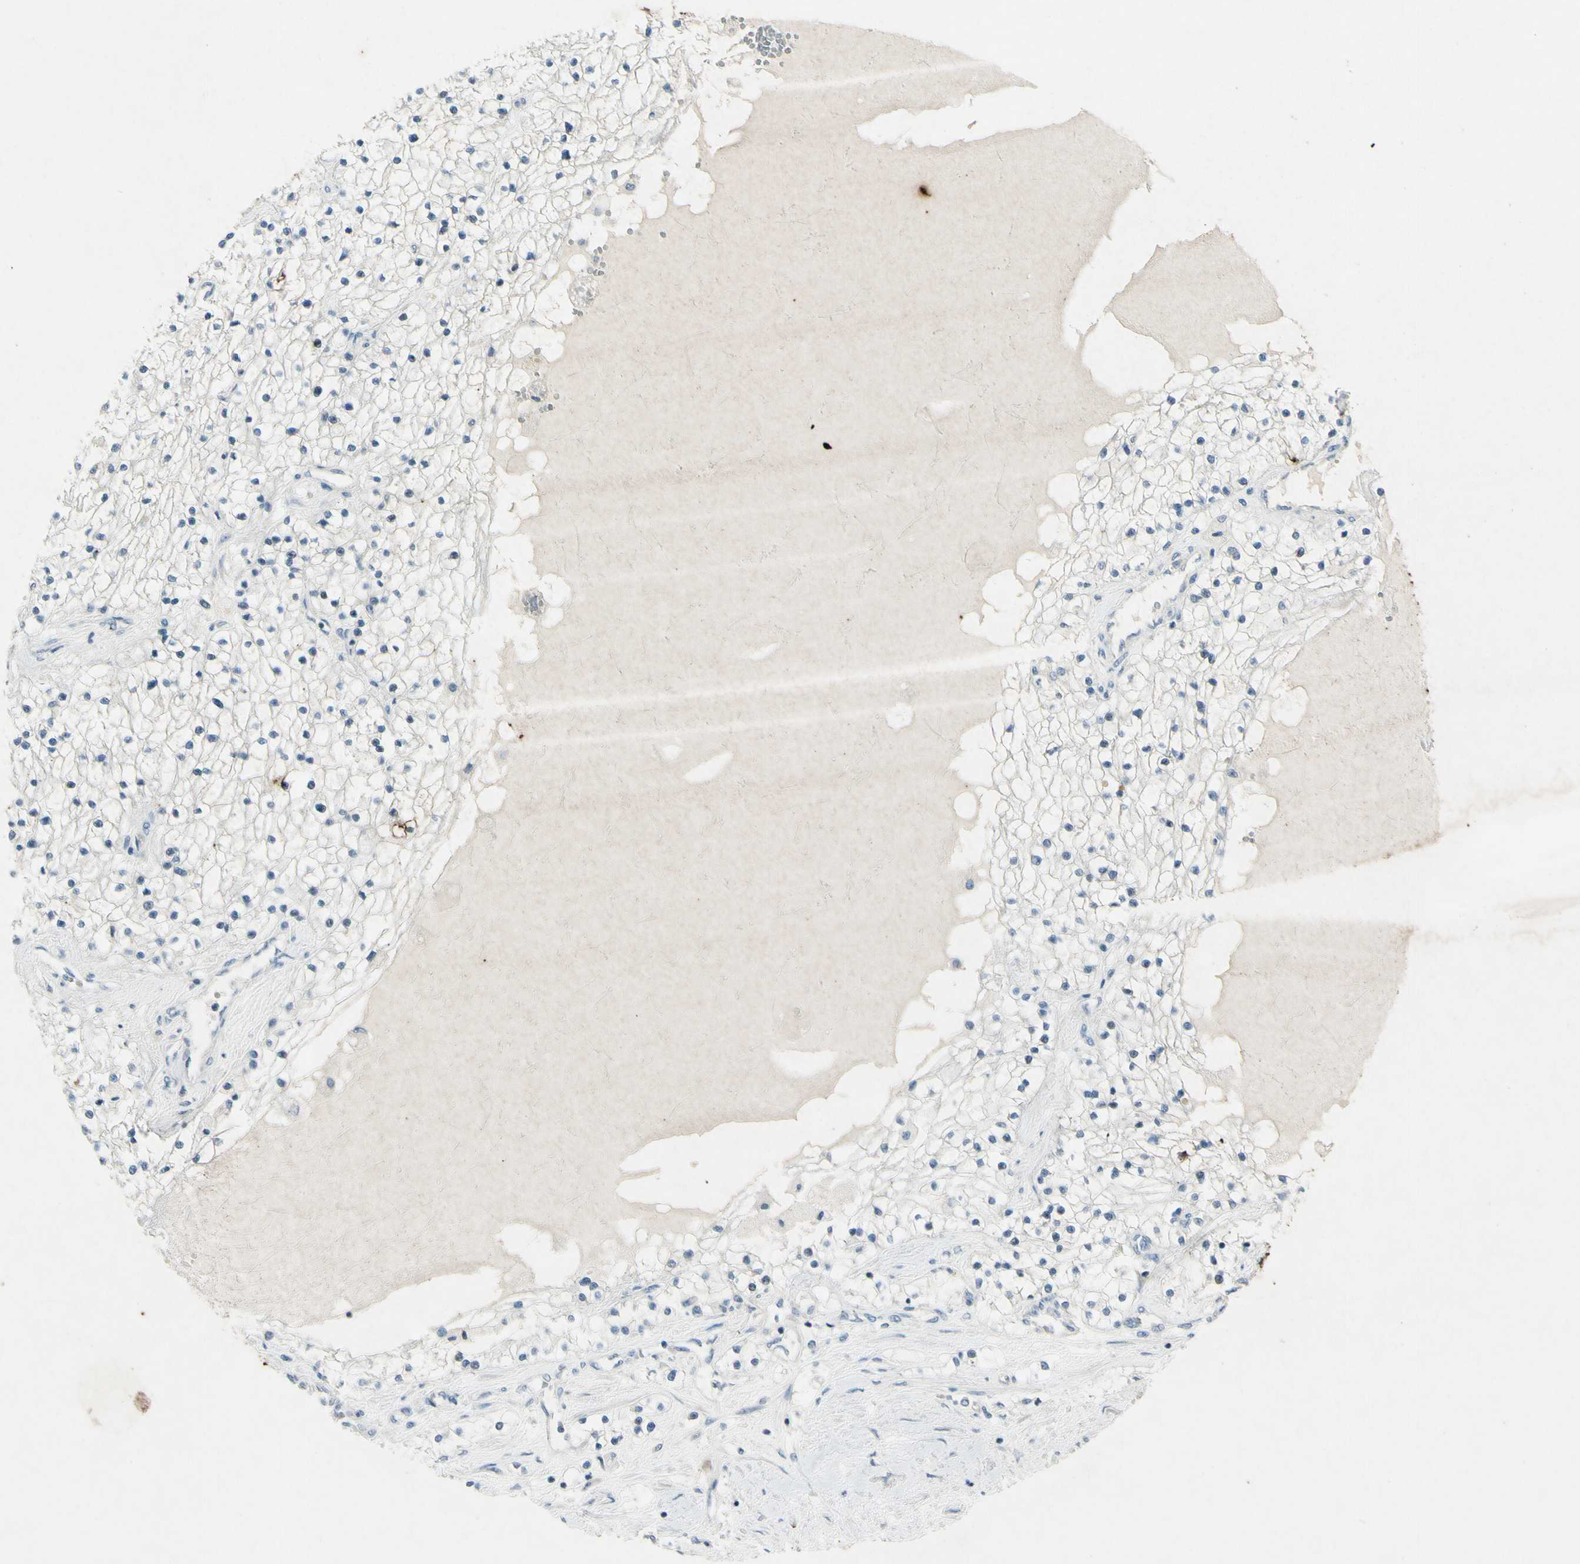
{"staining": {"intensity": "moderate", "quantity": "<25%", "location": "cytoplasmic/membranous"}, "tissue": "renal cancer", "cell_type": "Tumor cells", "image_type": "cancer", "snomed": [{"axis": "morphology", "description": "Adenocarcinoma, NOS"}, {"axis": "topography", "description": "Kidney"}], "caption": "DAB immunohistochemical staining of renal cancer (adenocarcinoma) reveals moderate cytoplasmic/membranous protein expression in approximately <25% of tumor cells. The protein is shown in brown color, while the nuclei are stained blue.", "gene": "SNAP91", "patient": {"sex": "male", "age": 68}}